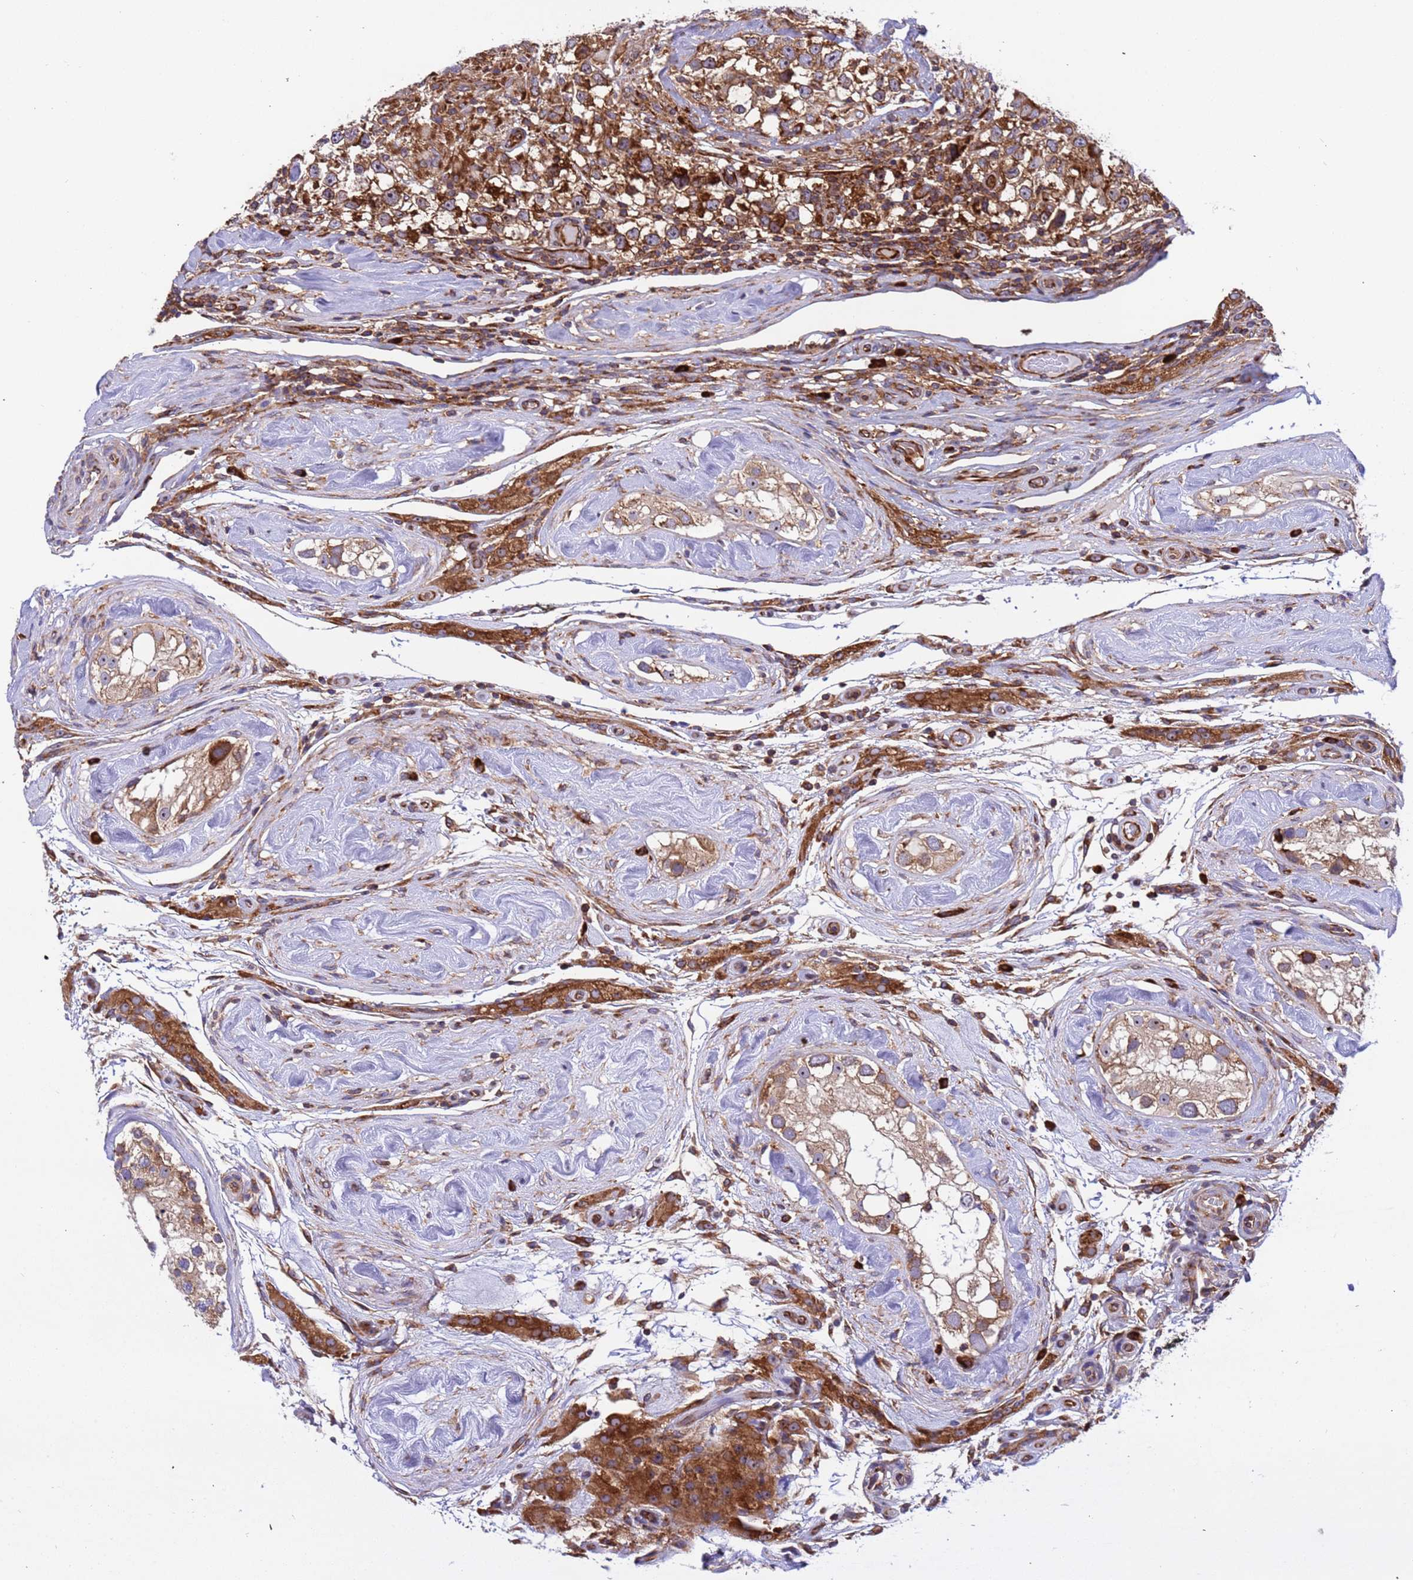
{"staining": {"intensity": "strong", "quantity": ">75%", "location": "cytoplasmic/membranous"}, "tissue": "testis cancer", "cell_type": "Tumor cells", "image_type": "cancer", "snomed": [{"axis": "morphology", "description": "Seminoma, NOS"}, {"axis": "topography", "description": "Testis"}], "caption": "The immunohistochemical stain shows strong cytoplasmic/membranous positivity in tumor cells of testis cancer (seminoma) tissue.", "gene": "RPL36", "patient": {"sex": "male", "age": 46}}